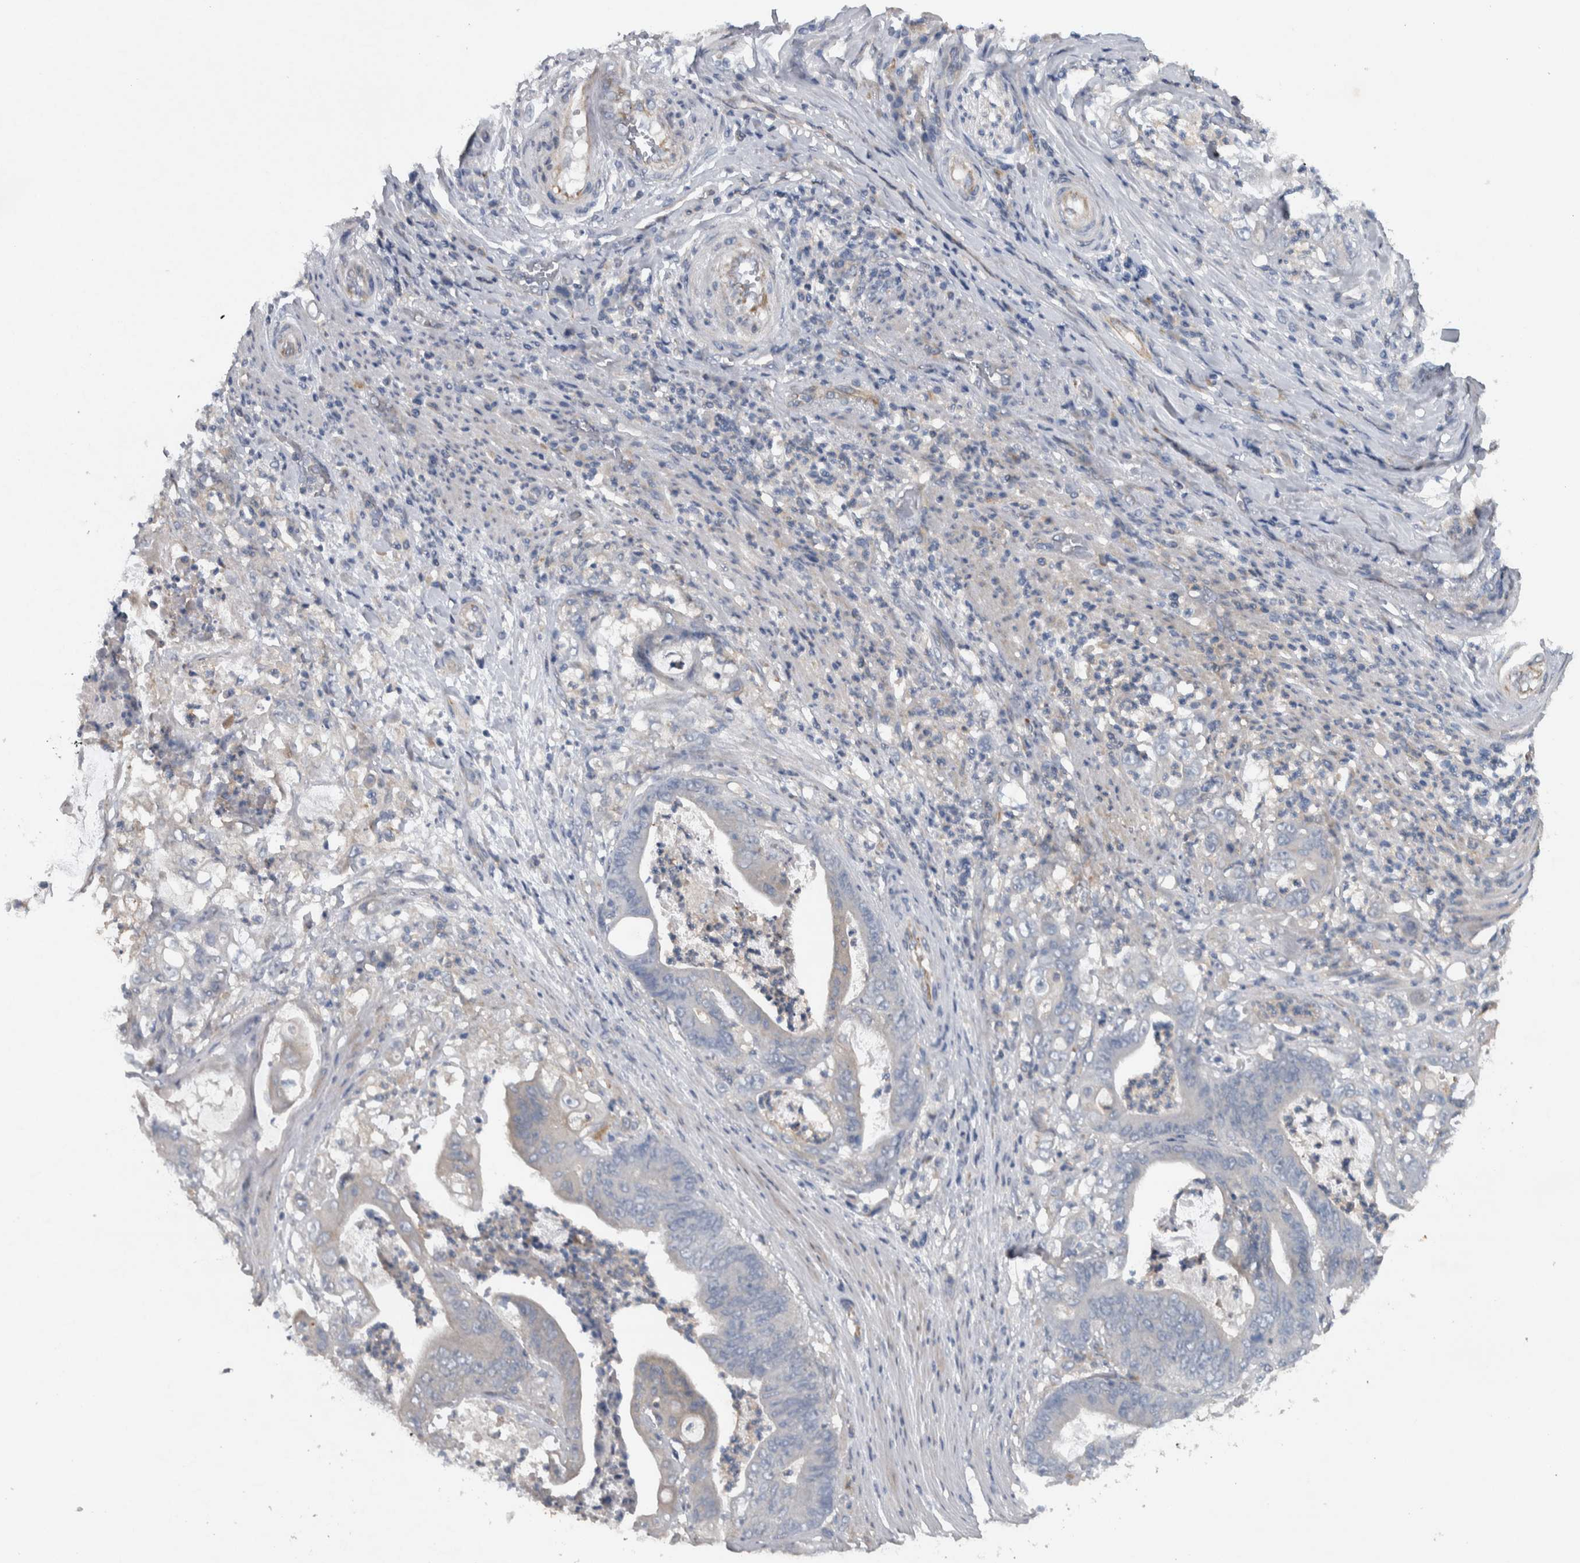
{"staining": {"intensity": "negative", "quantity": "none", "location": "none"}, "tissue": "stomach cancer", "cell_type": "Tumor cells", "image_type": "cancer", "snomed": [{"axis": "morphology", "description": "Adenocarcinoma, NOS"}, {"axis": "topography", "description": "Stomach"}], "caption": "Human stomach cancer (adenocarcinoma) stained for a protein using immunohistochemistry (IHC) shows no expression in tumor cells.", "gene": "NT5C2", "patient": {"sex": "female", "age": 73}}